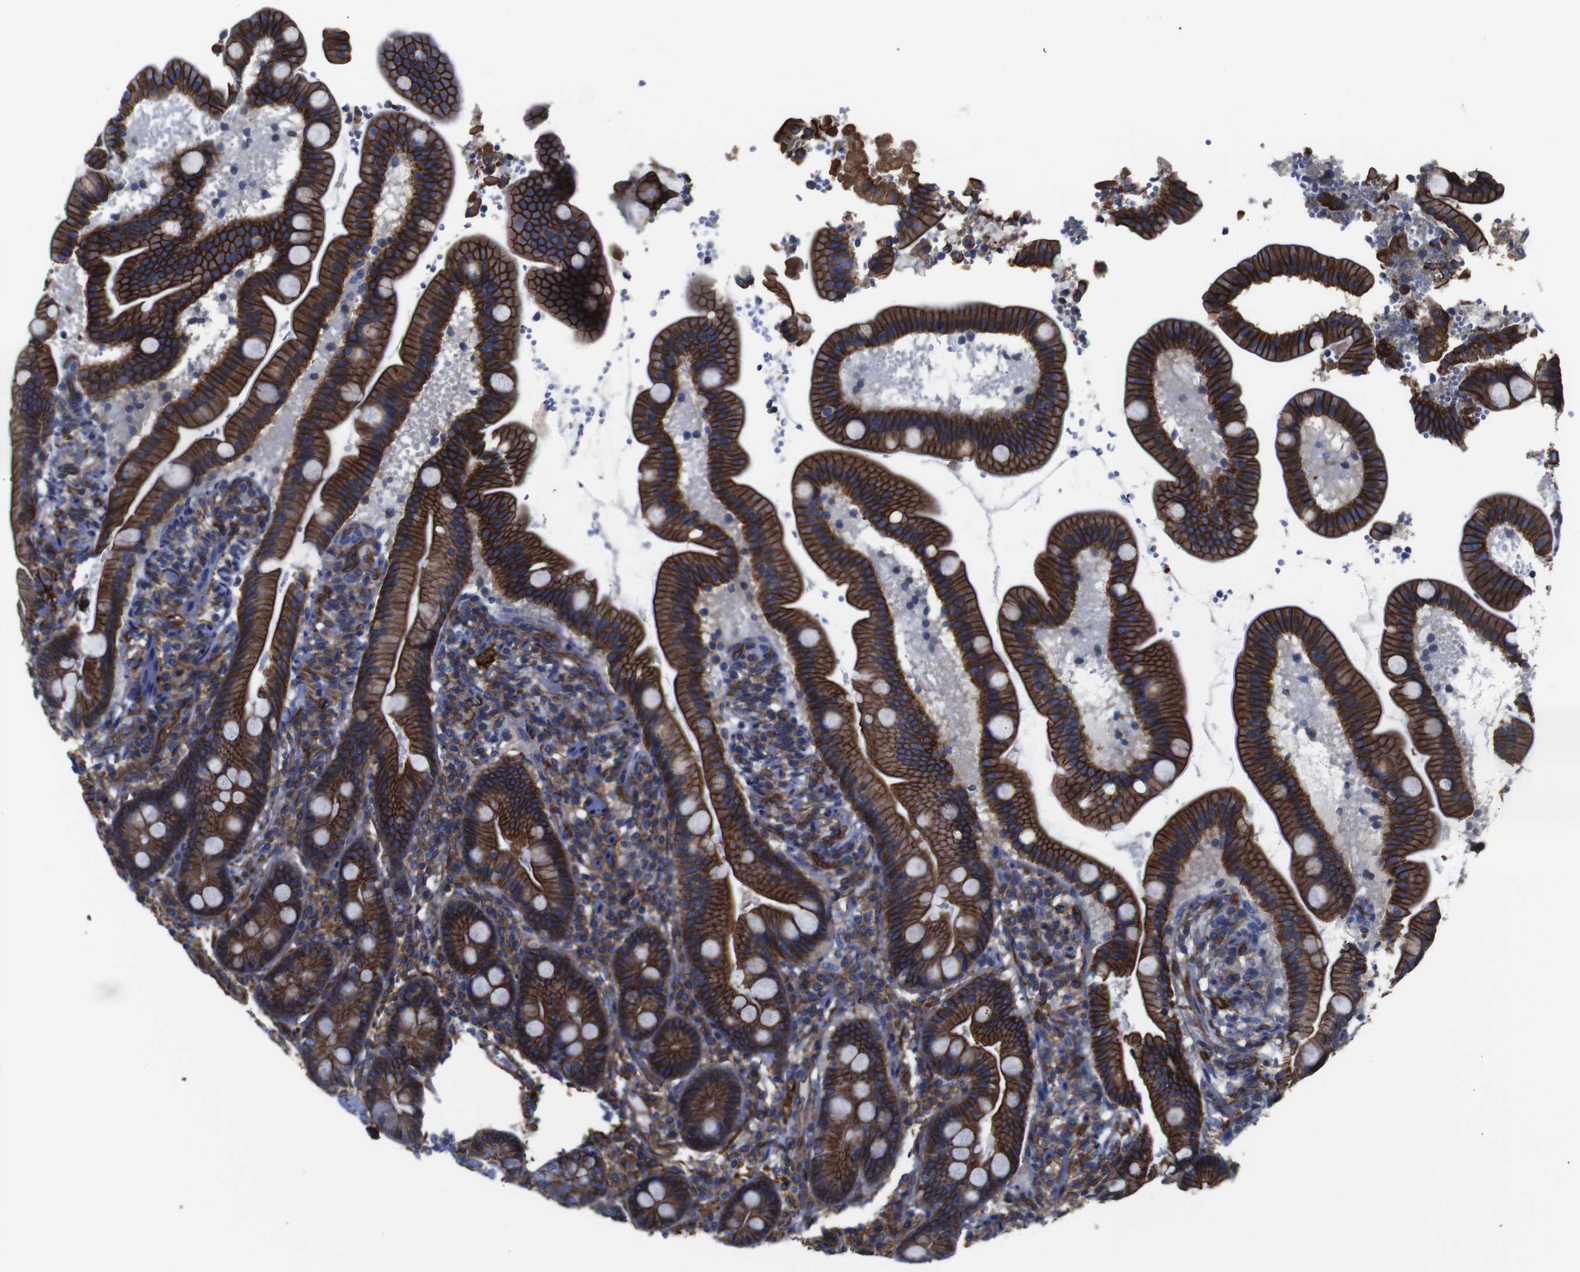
{"staining": {"intensity": "strong", "quantity": ">75%", "location": "cytoplasmic/membranous"}, "tissue": "duodenum", "cell_type": "Glandular cells", "image_type": "normal", "snomed": [{"axis": "morphology", "description": "Normal tissue, NOS"}, {"axis": "topography", "description": "Duodenum"}], "caption": "Glandular cells reveal high levels of strong cytoplasmic/membranous staining in about >75% of cells in unremarkable human duodenum.", "gene": "SPTBN1", "patient": {"sex": "male", "age": 54}}